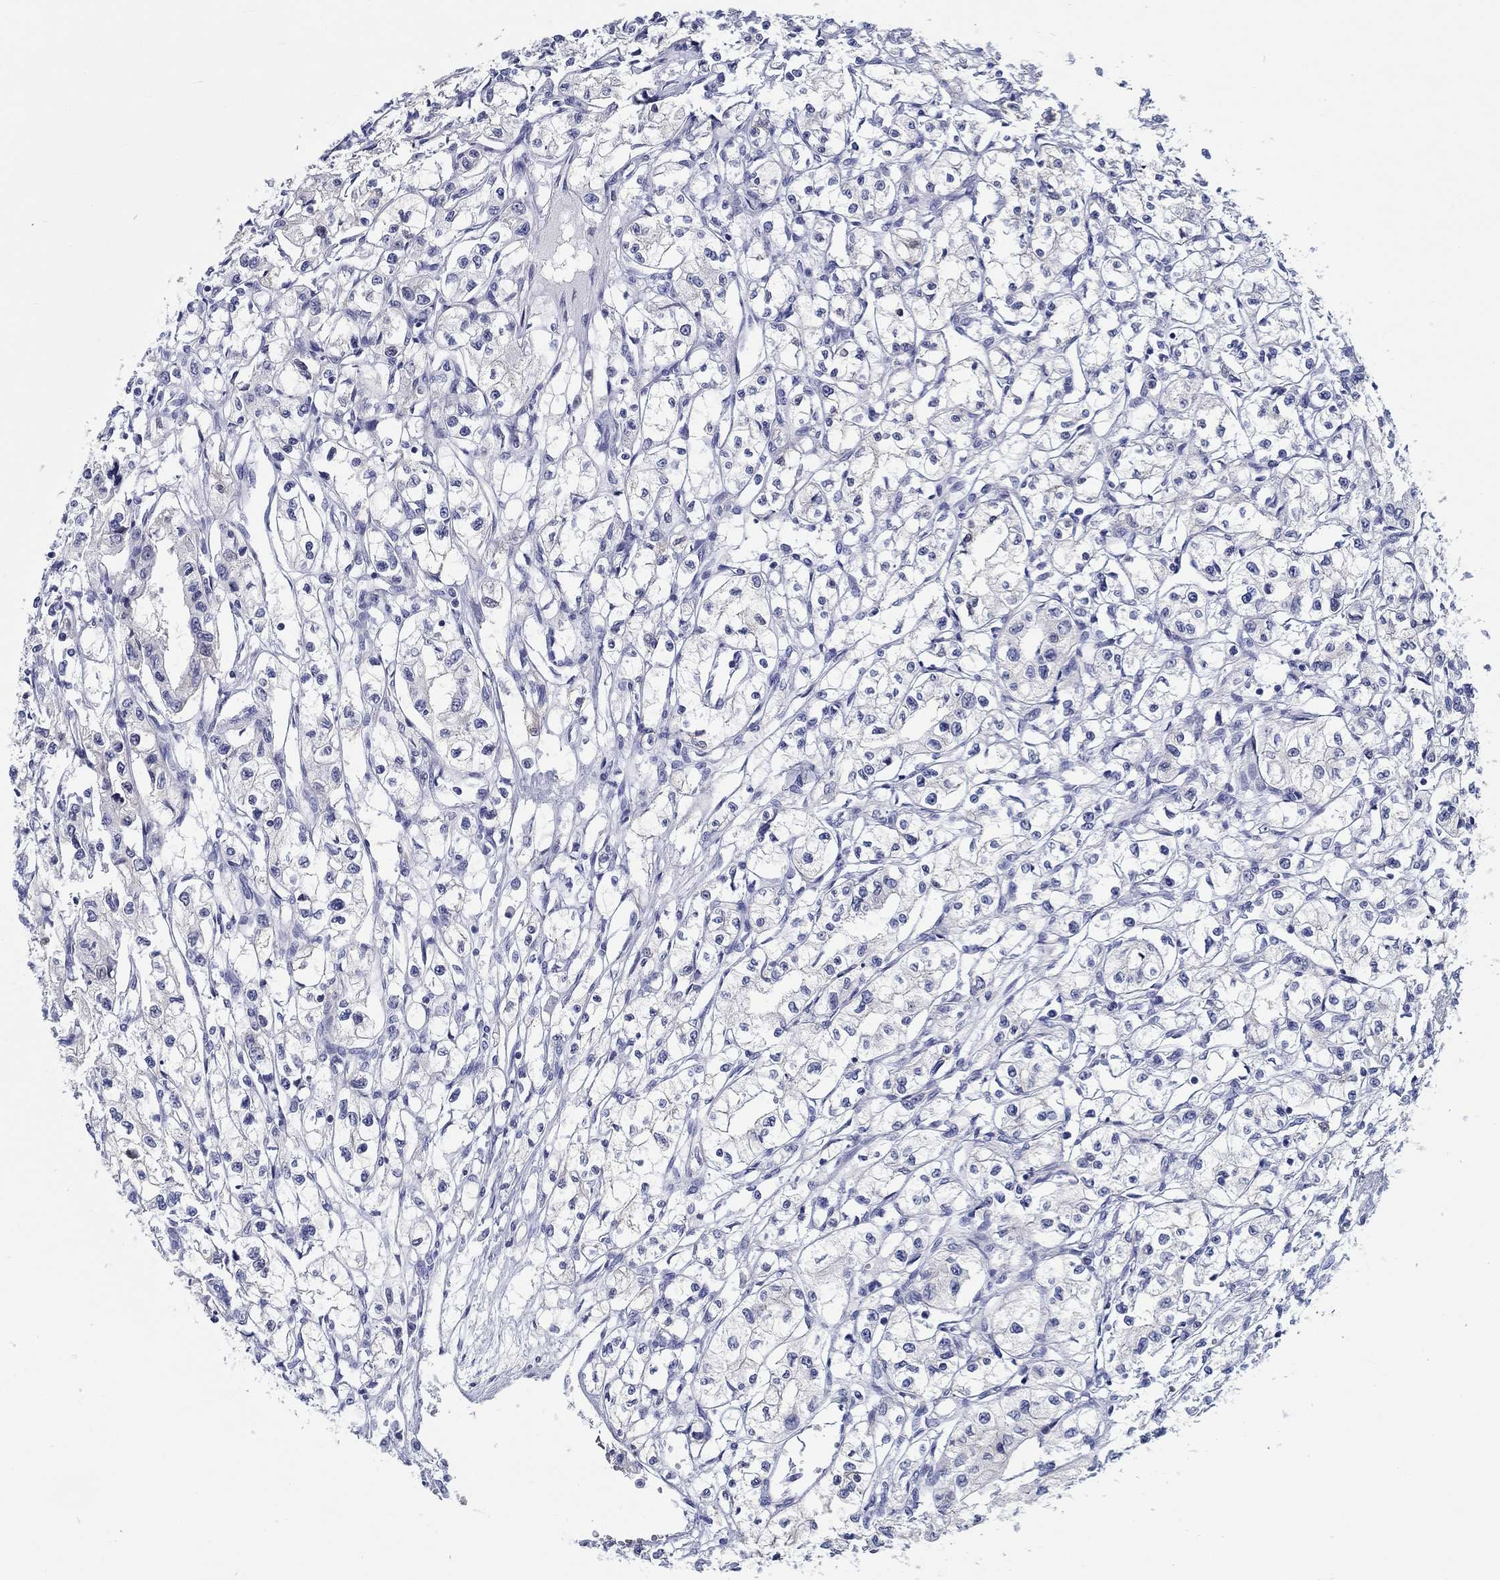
{"staining": {"intensity": "negative", "quantity": "none", "location": "none"}, "tissue": "renal cancer", "cell_type": "Tumor cells", "image_type": "cancer", "snomed": [{"axis": "morphology", "description": "Adenocarcinoma, NOS"}, {"axis": "topography", "description": "Kidney"}], "caption": "Histopathology image shows no protein positivity in tumor cells of renal cancer tissue.", "gene": "H1-1", "patient": {"sex": "male", "age": 56}}